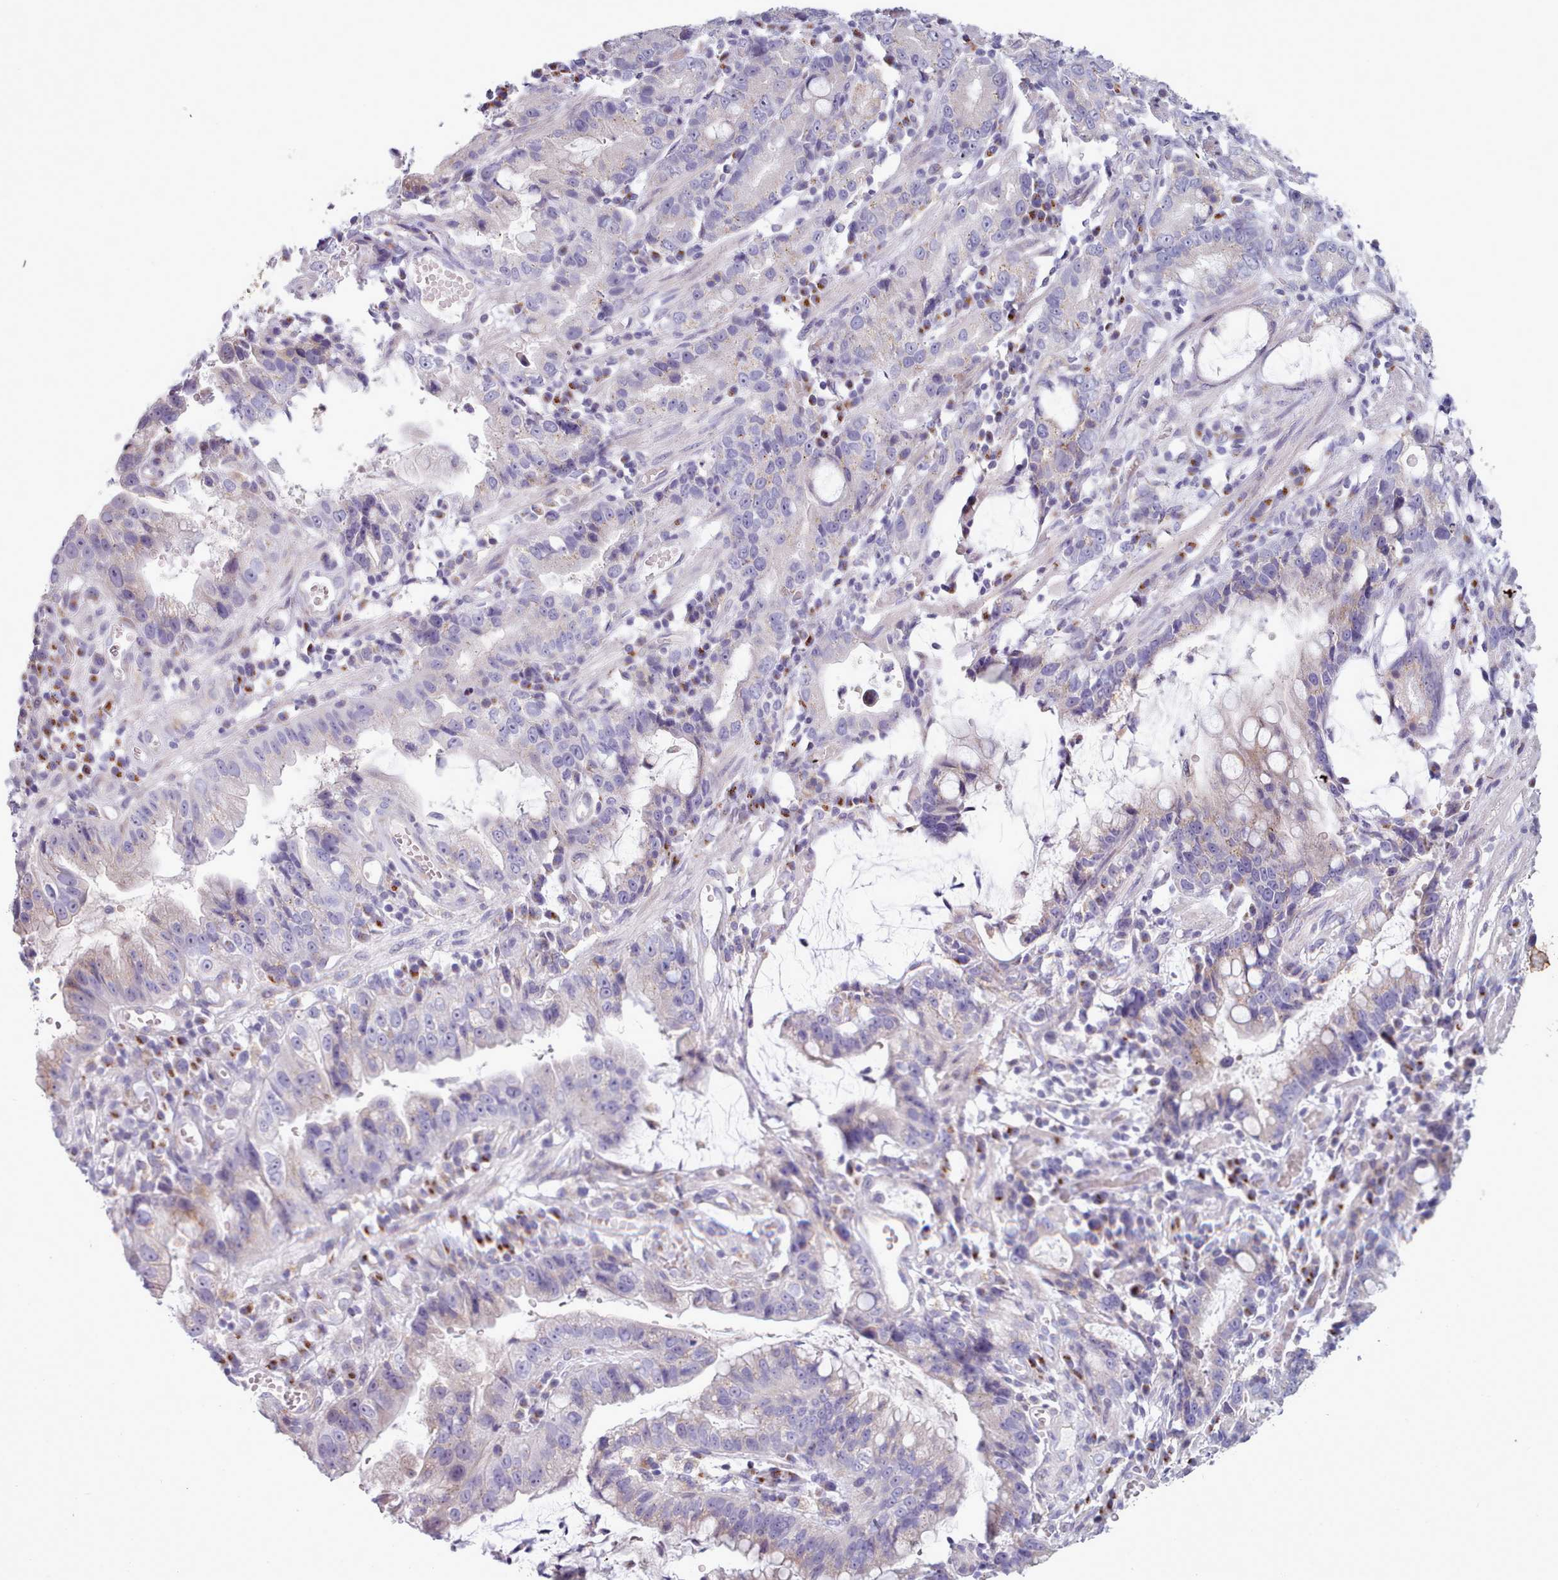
{"staining": {"intensity": "moderate", "quantity": "<25%", "location": "cytoplasmic/membranous"}, "tissue": "stomach cancer", "cell_type": "Tumor cells", "image_type": "cancer", "snomed": [{"axis": "morphology", "description": "Adenocarcinoma, NOS"}, {"axis": "topography", "description": "Stomach"}], "caption": "Immunohistochemical staining of stomach adenocarcinoma reveals low levels of moderate cytoplasmic/membranous expression in about <25% of tumor cells.", "gene": "MYRFL", "patient": {"sex": "male", "age": 55}}